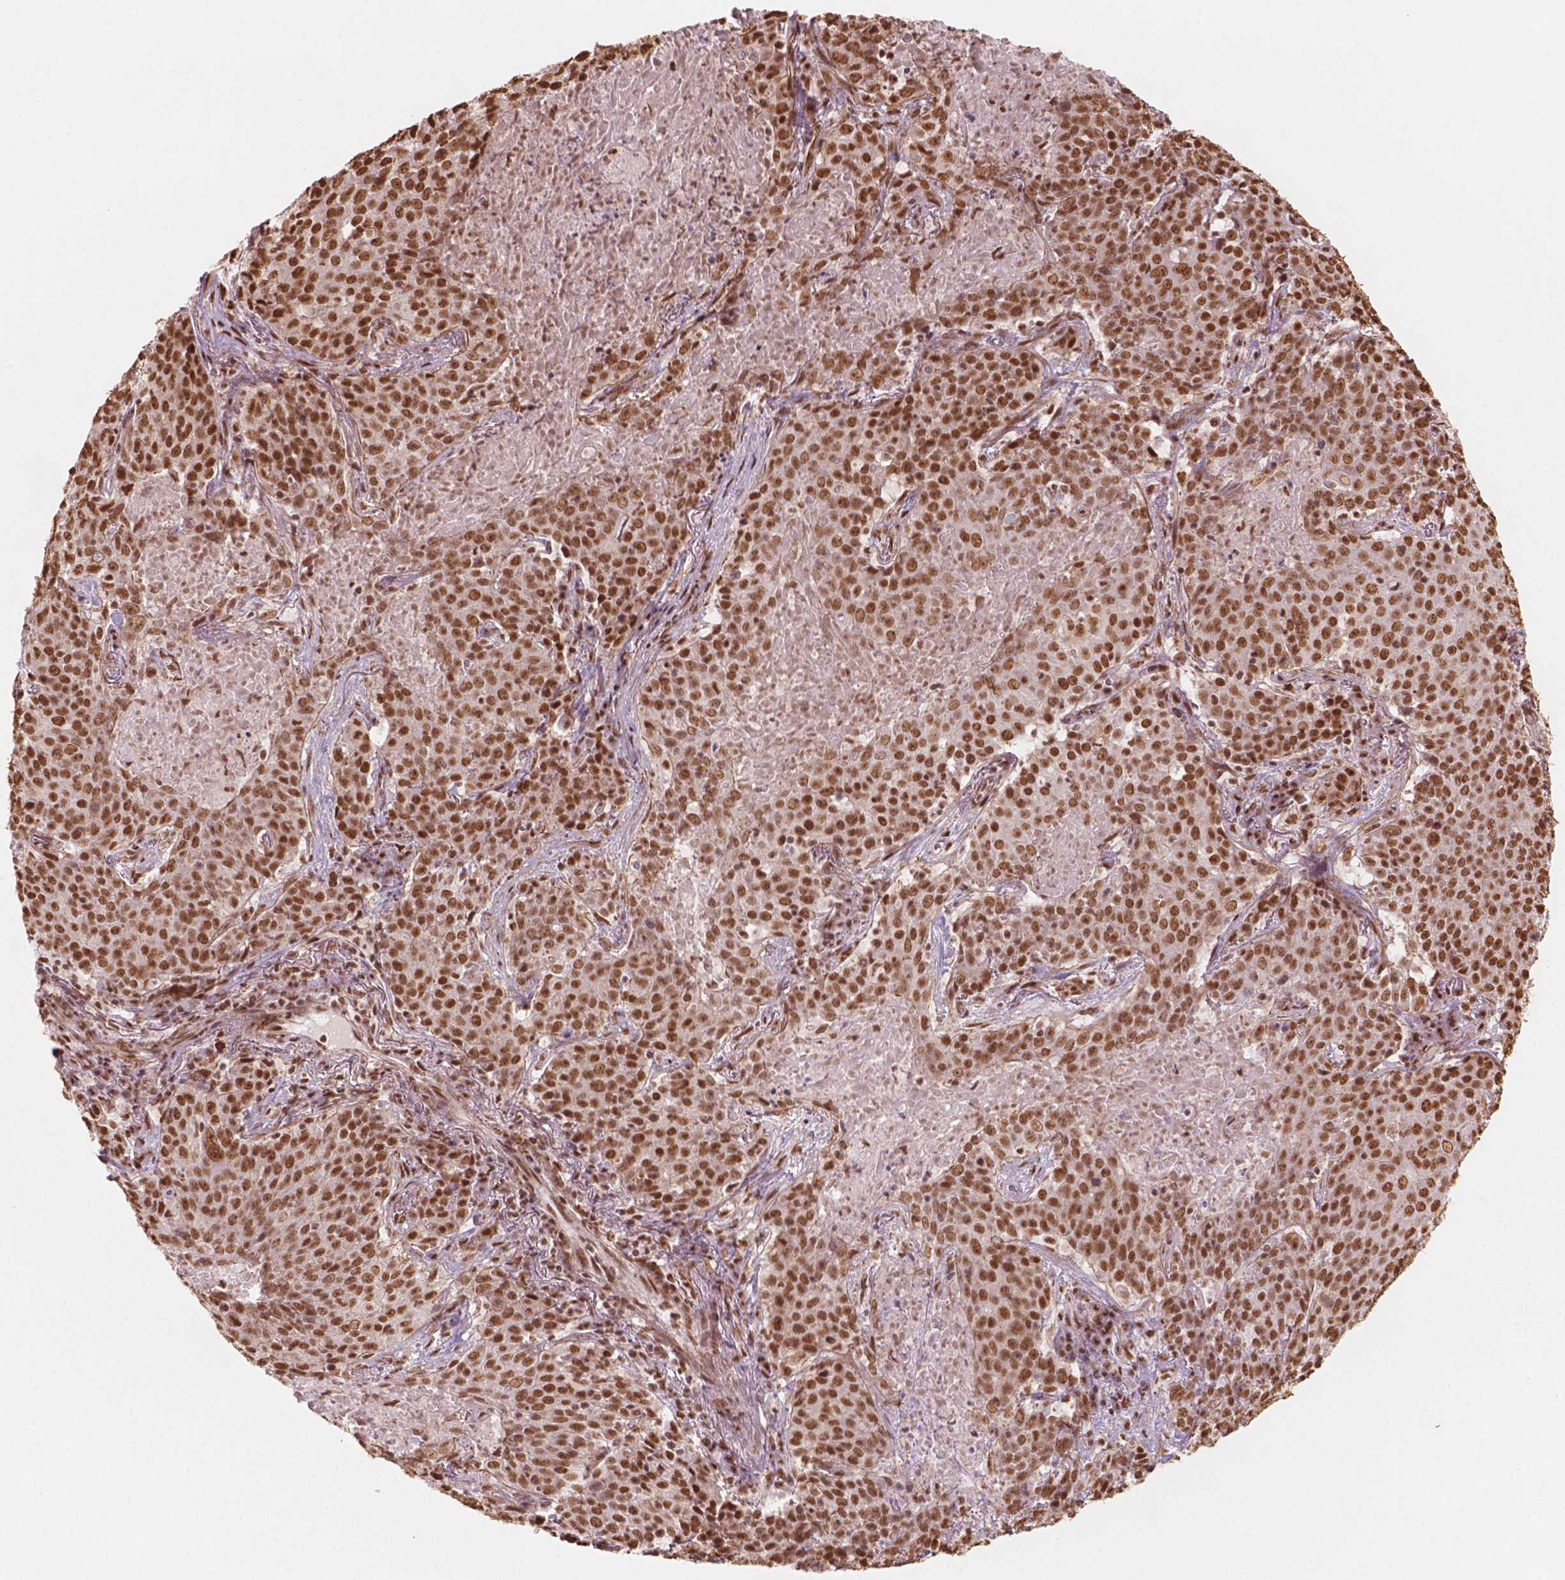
{"staining": {"intensity": "moderate", "quantity": ">75%", "location": "nuclear"}, "tissue": "lung cancer", "cell_type": "Tumor cells", "image_type": "cancer", "snomed": [{"axis": "morphology", "description": "Squamous cell carcinoma, NOS"}, {"axis": "topography", "description": "Lung"}], "caption": "Moderate nuclear positivity is appreciated in about >75% of tumor cells in lung squamous cell carcinoma.", "gene": "GTF3C5", "patient": {"sex": "male", "age": 82}}